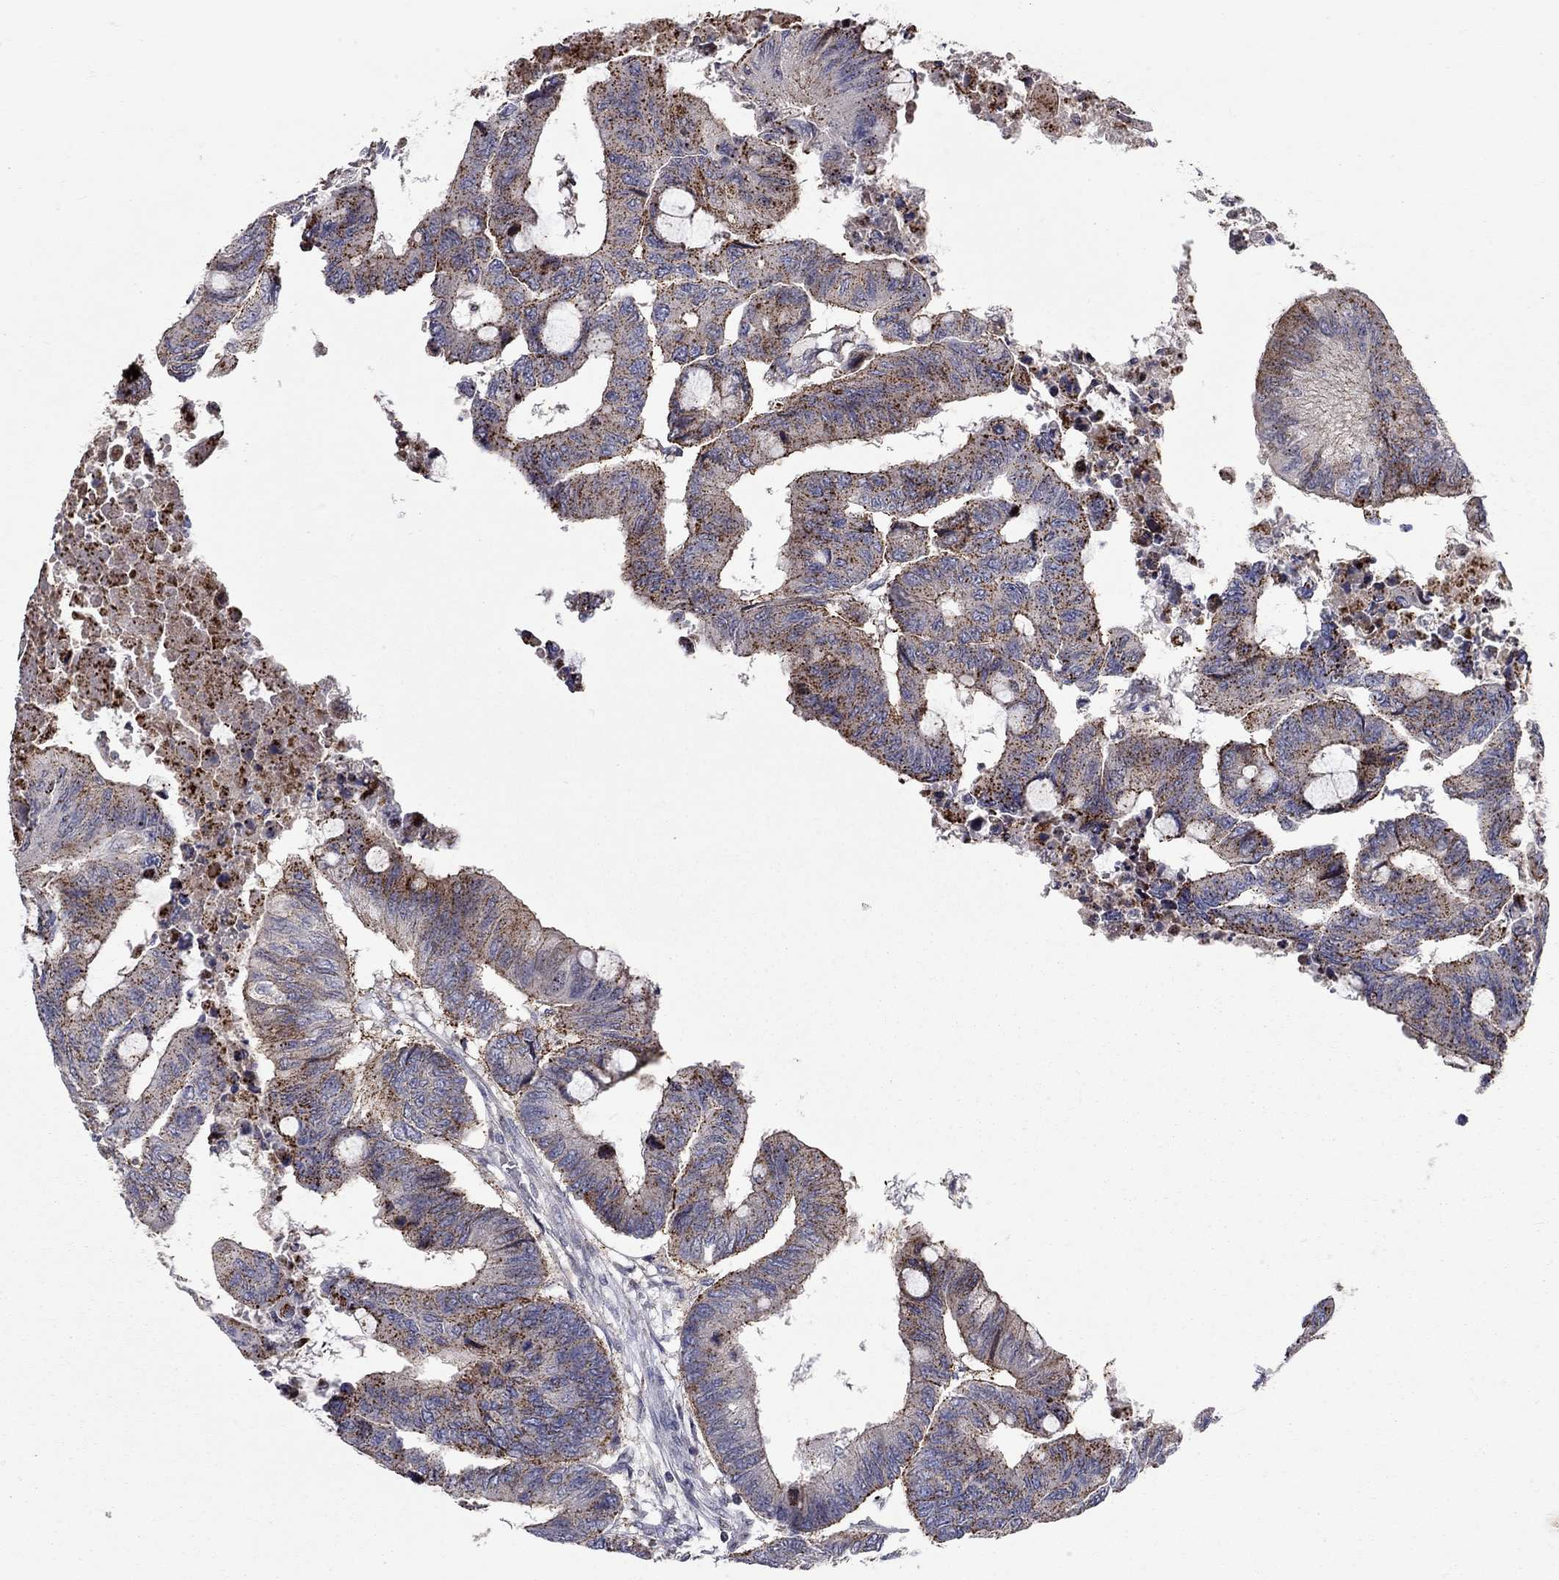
{"staining": {"intensity": "strong", "quantity": "25%-75%", "location": "cytoplasmic/membranous"}, "tissue": "colorectal cancer", "cell_type": "Tumor cells", "image_type": "cancer", "snomed": [{"axis": "morphology", "description": "Normal tissue, NOS"}, {"axis": "morphology", "description": "Adenocarcinoma, NOS"}, {"axis": "topography", "description": "Rectum"}, {"axis": "topography", "description": "Peripheral nerve tissue"}], "caption": "This micrograph shows immunohistochemistry staining of human adenocarcinoma (colorectal), with high strong cytoplasmic/membranous staining in about 25%-75% of tumor cells.", "gene": "ERN2", "patient": {"sex": "male", "age": 92}}